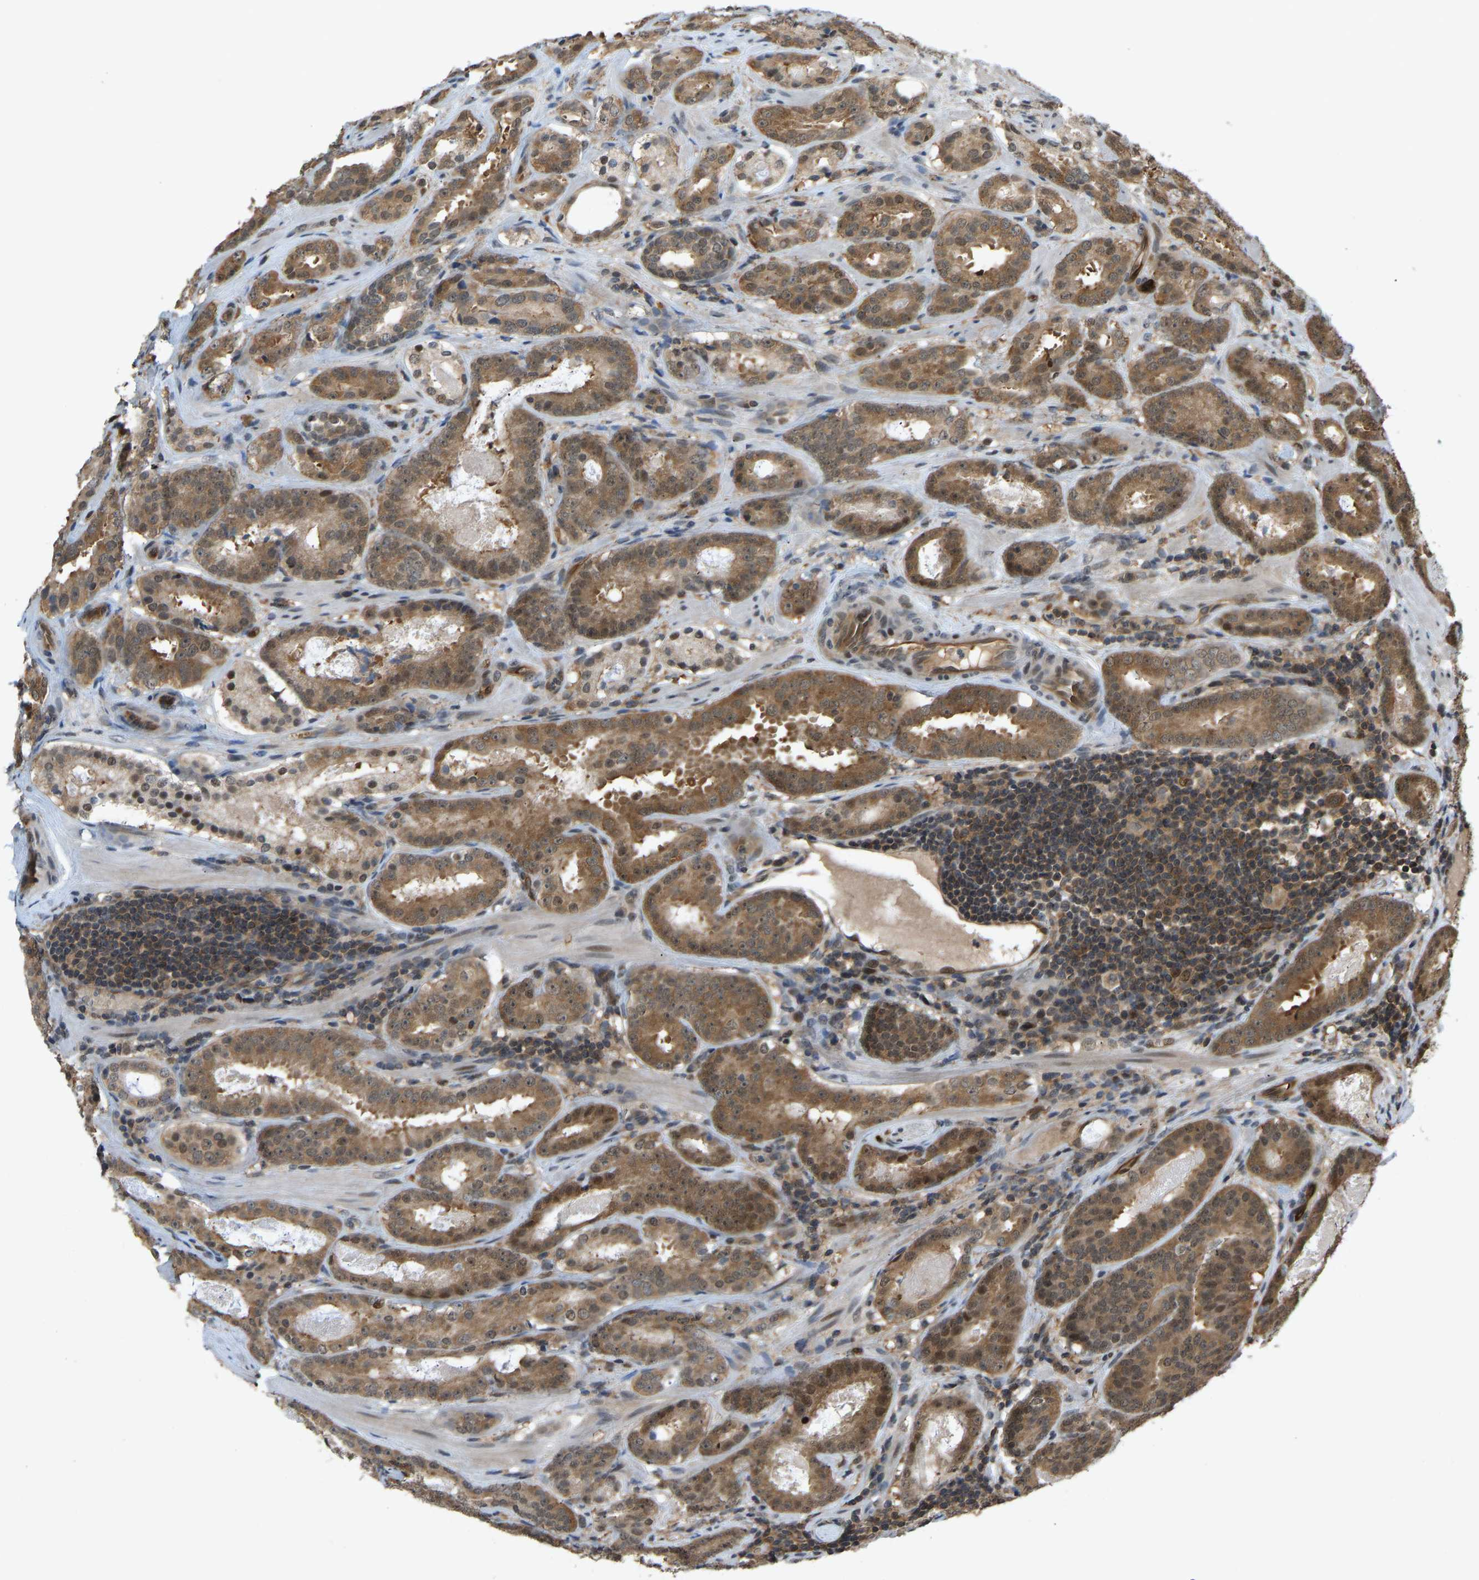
{"staining": {"intensity": "moderate", "quantity": ">75%", "location": "cytoplasmic/membranous,nuclear"}, "tissue": "prostate cancer", "cell_type": "Tumor cells", "image_type": "cancer", "snomed": [{"axis": "morphology", "description": "Adenocarcinoma, Low grade"}, {"axis": "topography", "description": "Prostate"}], "caption": "This photomicrograph displays IHC staining of human prostate cancer (low-grade adenocarcinoma), with medium moderate cytoplasmic/membranous and nuclear expression in approximately >75% of tumor cells.", "gene": "CCT8", "patient": {"sex": "male", "age": 69}}